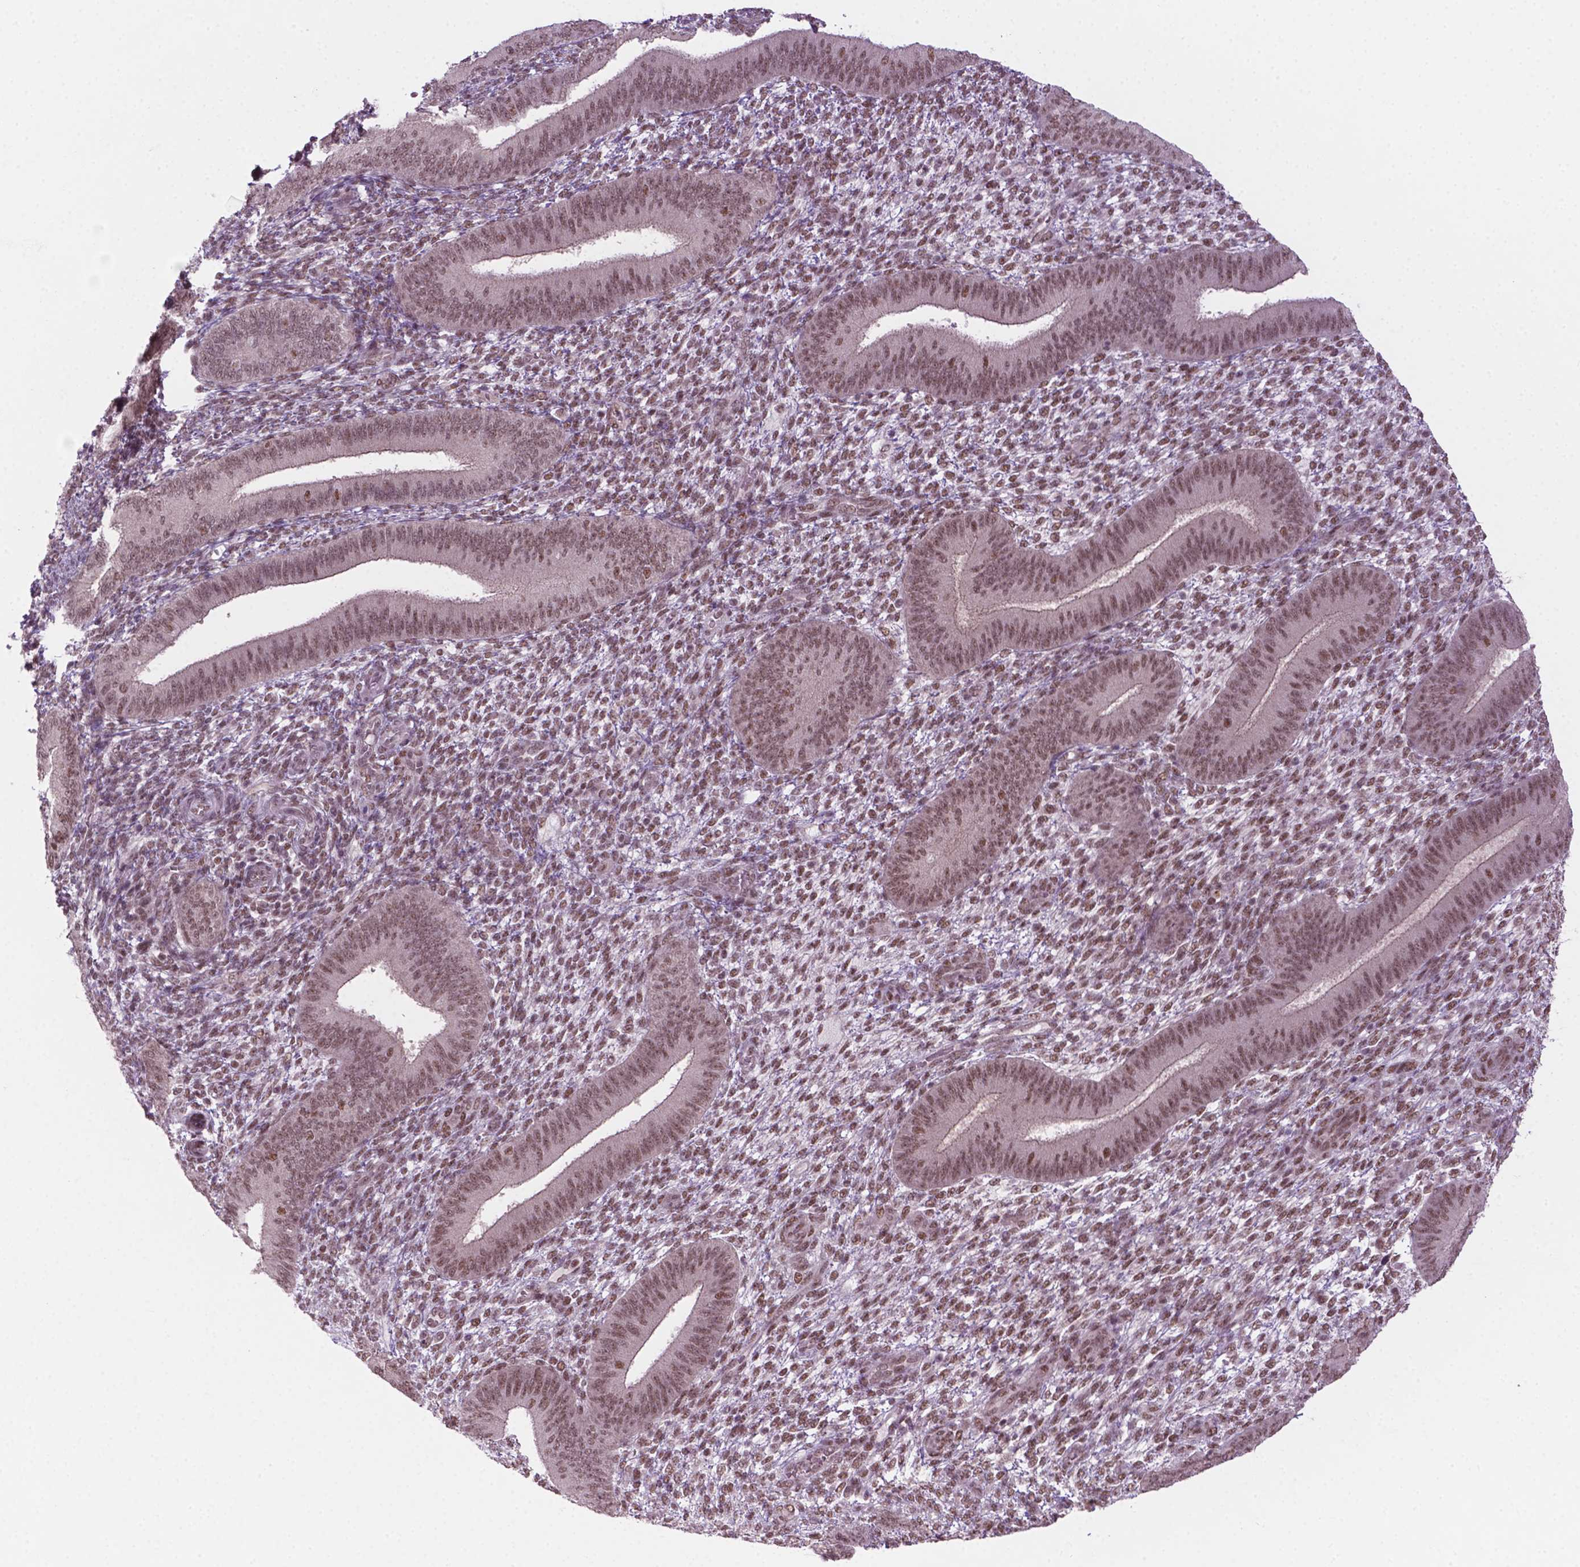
{"staining": {"intensity": "moderate", "quantity": ">75%", "location": "nuclear"}, "tissue": "endometrium", "cell_type": "Cells in endometrial stroma", "image_type": "normal", "snomed": [{"axis": "morphology", "description": "Normal tissue, NOS"}, {"axis": "topography", "description": "Endometrium"}], "caption": "IHC staining of normal endometrium, which exhibits medium levels of moderate nuclear staining in about >75% of cells in endometrial stroma indicating moderate nuclear protein staining. The staining was performed using DAB (3,3'-diaminobenzidine) (brown) for protein detection and nuclei were counterstained in hematoxylin (blue).", "gene": "PHAX", "patient": {"sex": "female", "age": 39}}